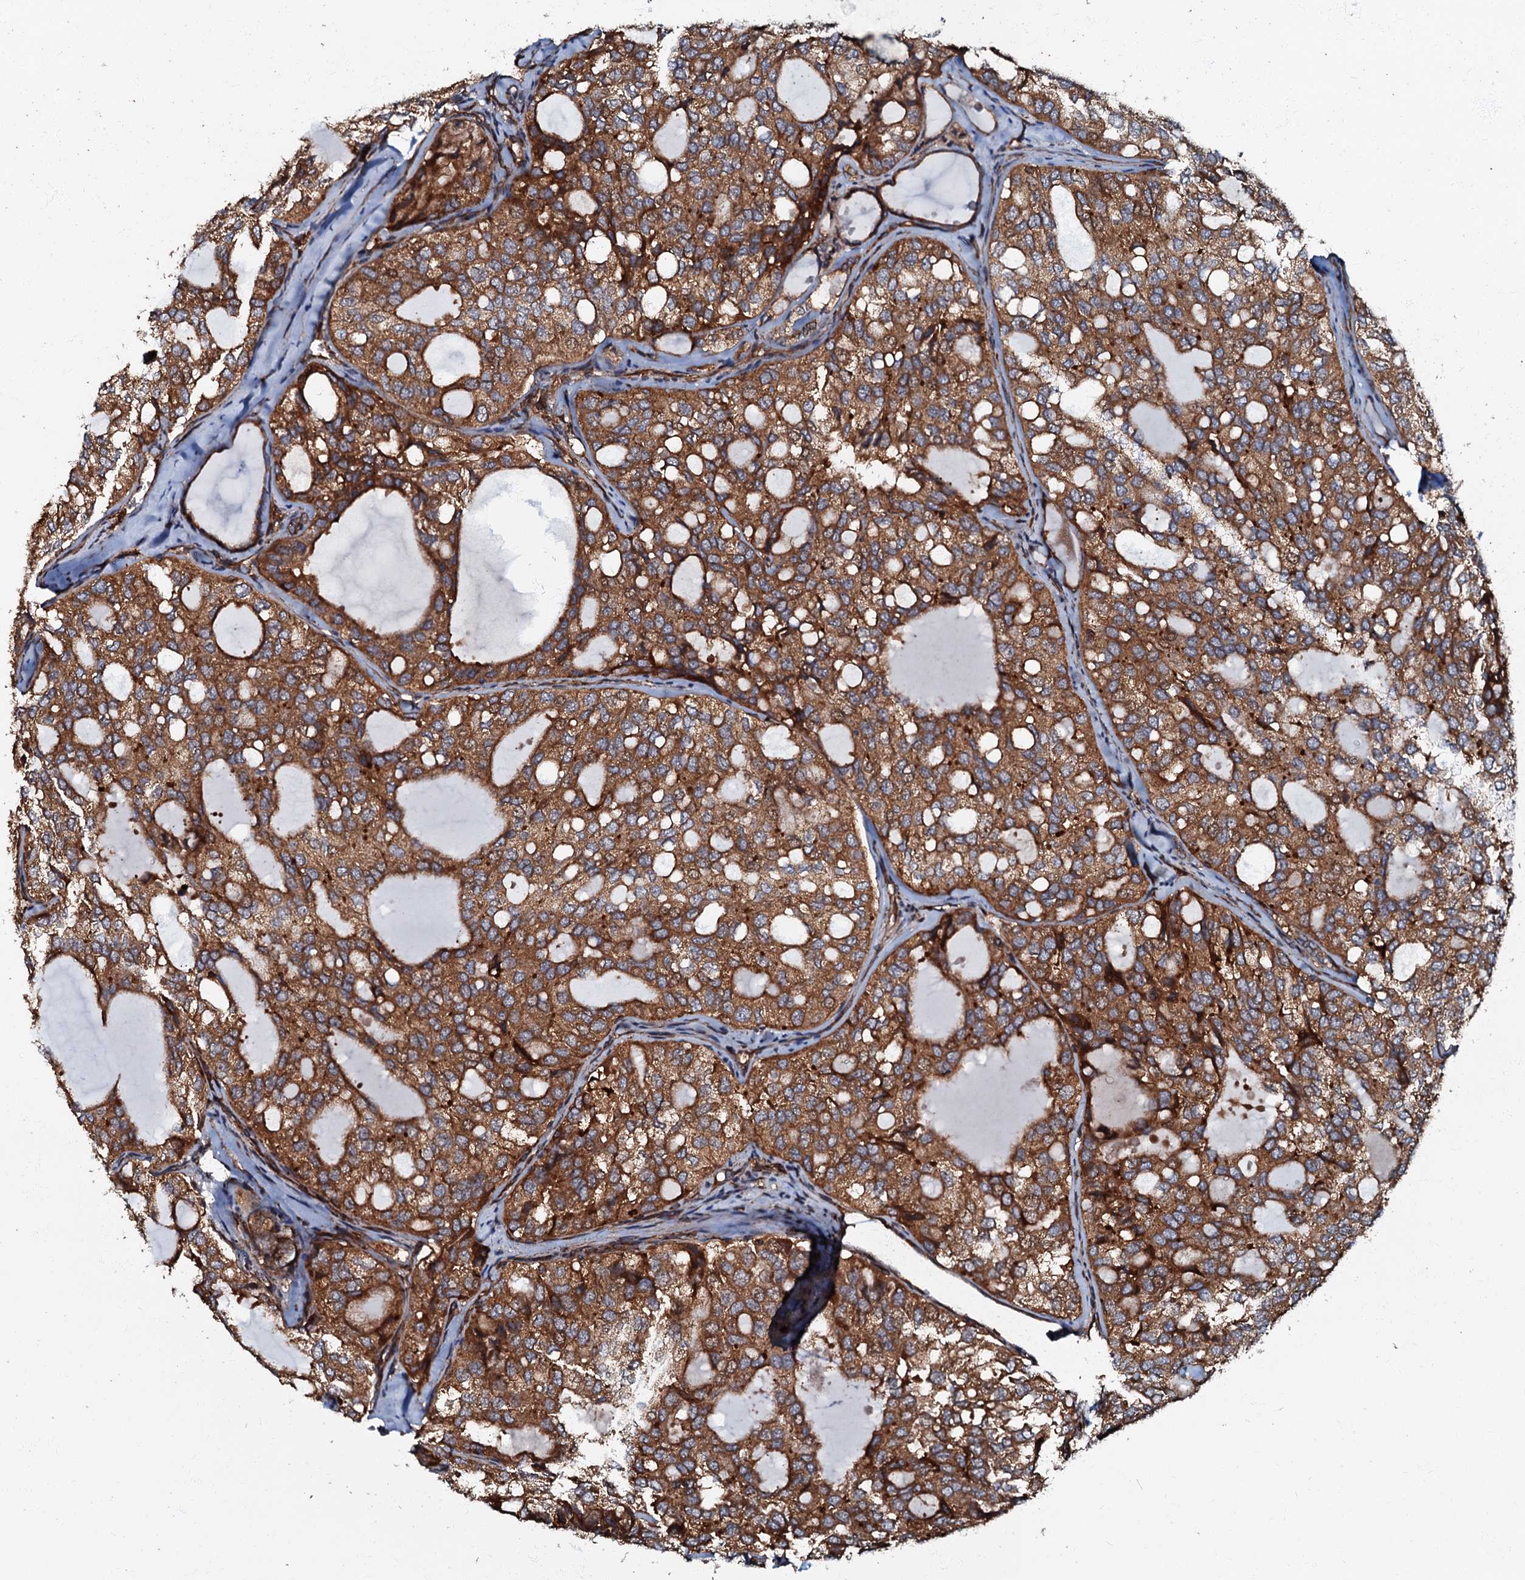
{"staining": {"intensity": "strong", "quantity": ">75%", "location": "cytoplasmic/membranous"}, "tissue": "thyroid cancer", "cell_type": "Tumor cells", "image_type": "cancer", "snomed": [{"axis": "morphology", "description": "Follicular adenoma carcinoma, NOS"}, {"axis": "topography", "description": "Thyroid gland"}], "caption": "Human thyroid follicular adenoma carcinoma stained for a protein (brown) shows strong cytoplasmic/membranous positive staining in about >75% of tumor cells.", "gene": "BLOC1S6", "patient": {"sex": "male", "age": 75}}